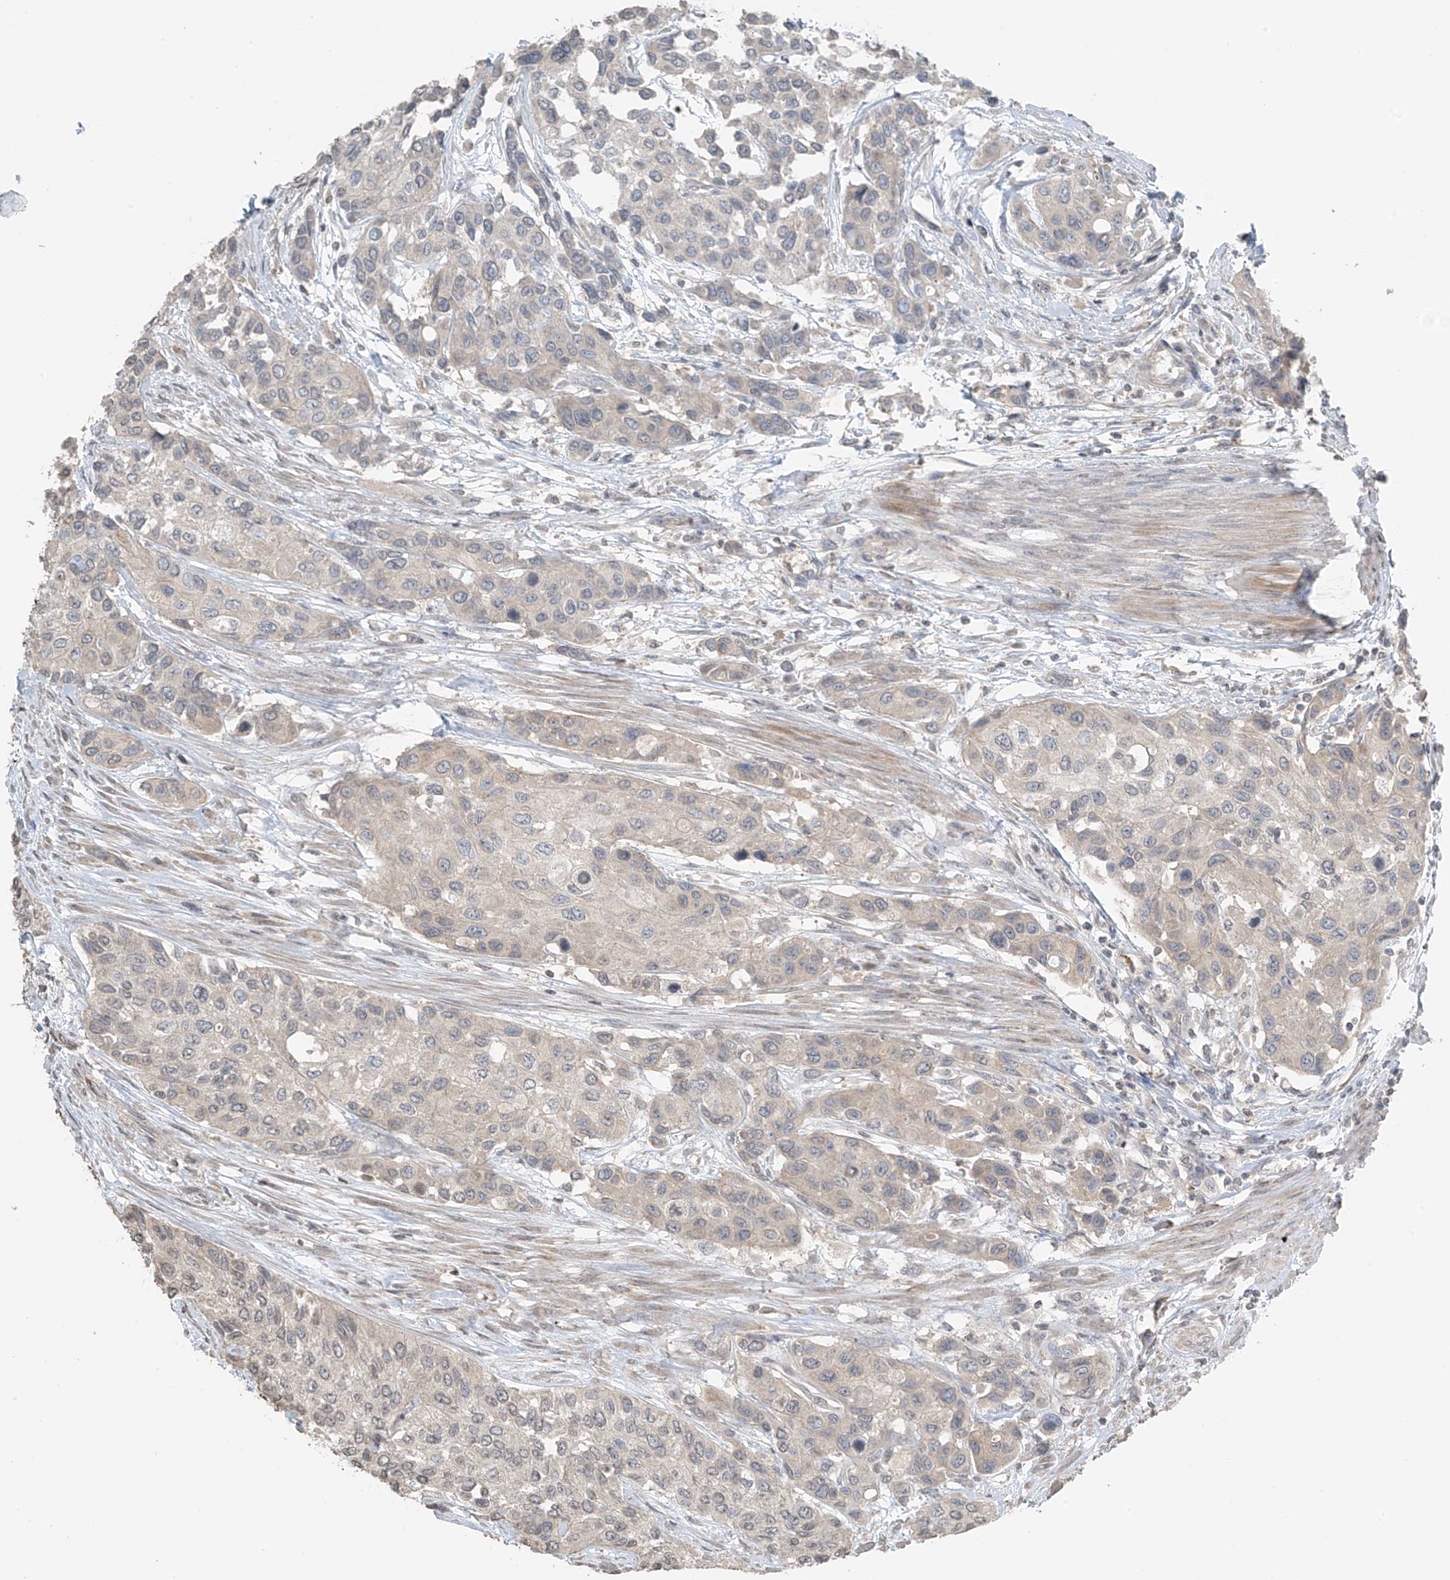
{"staining": {"intensity": "negative", "quantity": "none", "location": "none"}, "tissue": "urothelial cancer", "cell_type": "Tumor cells", "image_type": "cancer", "snomed": [{"axis": "morphology", "description": "Normal tissue, NOS"}, {"axis": "morphology", "description": "Urothelial carcinoma, High grade"}, {"axis": "topography", "description": "Vascular tissue"}, {"axis": "topography", "description": "Urinary bladder"}], "caption": "An immunohistochemistry micrograph of urothelial cancer is shown. There is no staining in tumor cells of urothelial cancer. (DAB IHC with hematoxylin counter stain).", "gene": "HOXA11", "patient": {"sex": "female", "age": 56}}